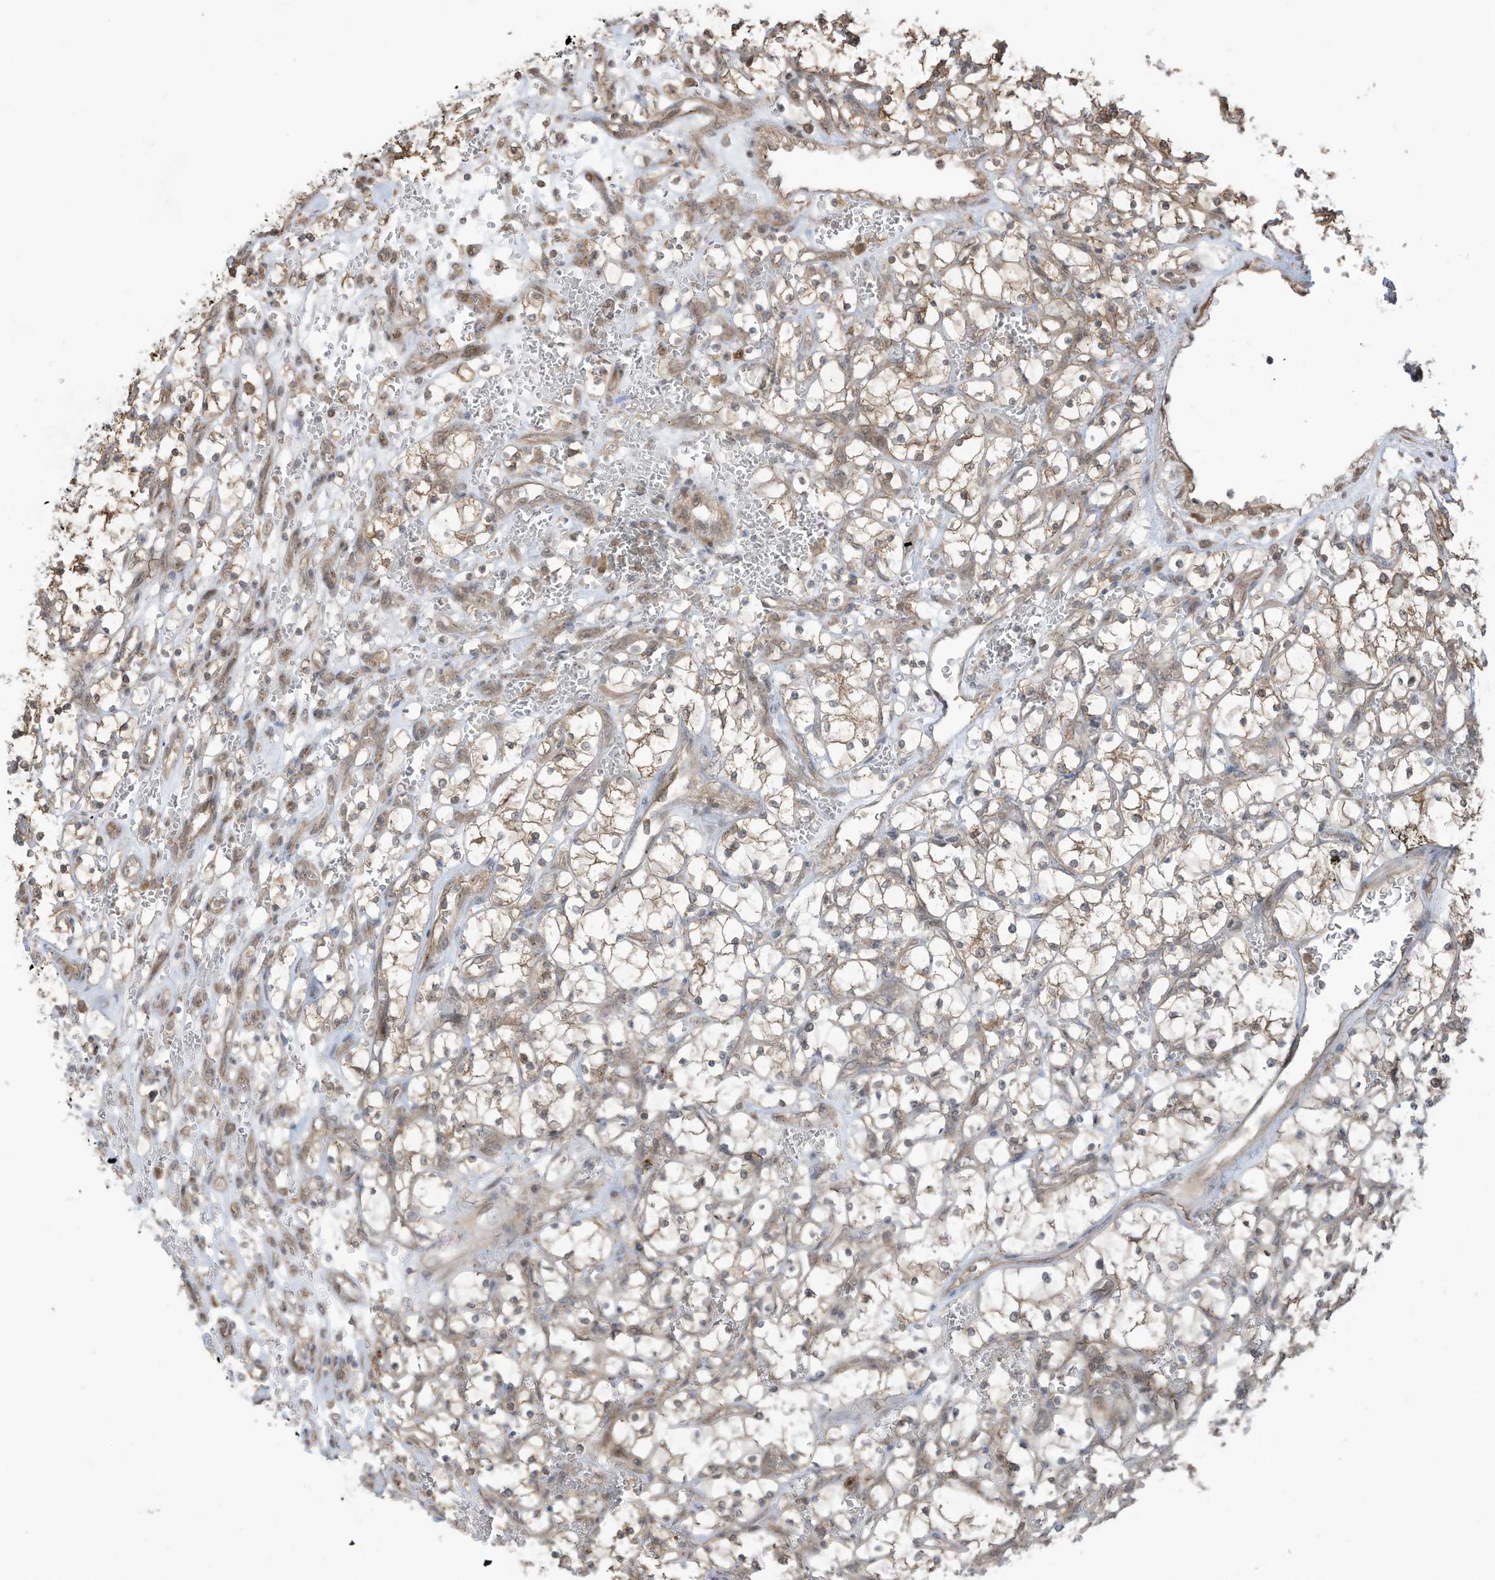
{"staining": {"intensity": "weak", "quantity": "25%-75%", "location": "cytoplasmic/membranous"}, "tissue": "renal cancer", "cell_type": "Tumor cells", "image_type": "cancer", "snomed": [{"axis": "morphology", "description": "Adenocarcinoma, NOS"}, {"axis": "topography", "description": "Kidney"}], "caption": "Renal cancer (adenocarcinoma) stained with DAB (3,3'-diaminobenzidine) immunohistochemistry demonstrates low levels of weak cytoplasmic/membranous staining in approximately 25%-75% of tumor cells. Nuclei are stained in blue.", "gene": "CARF", "patient": {"sex": "female", "age": 69}}